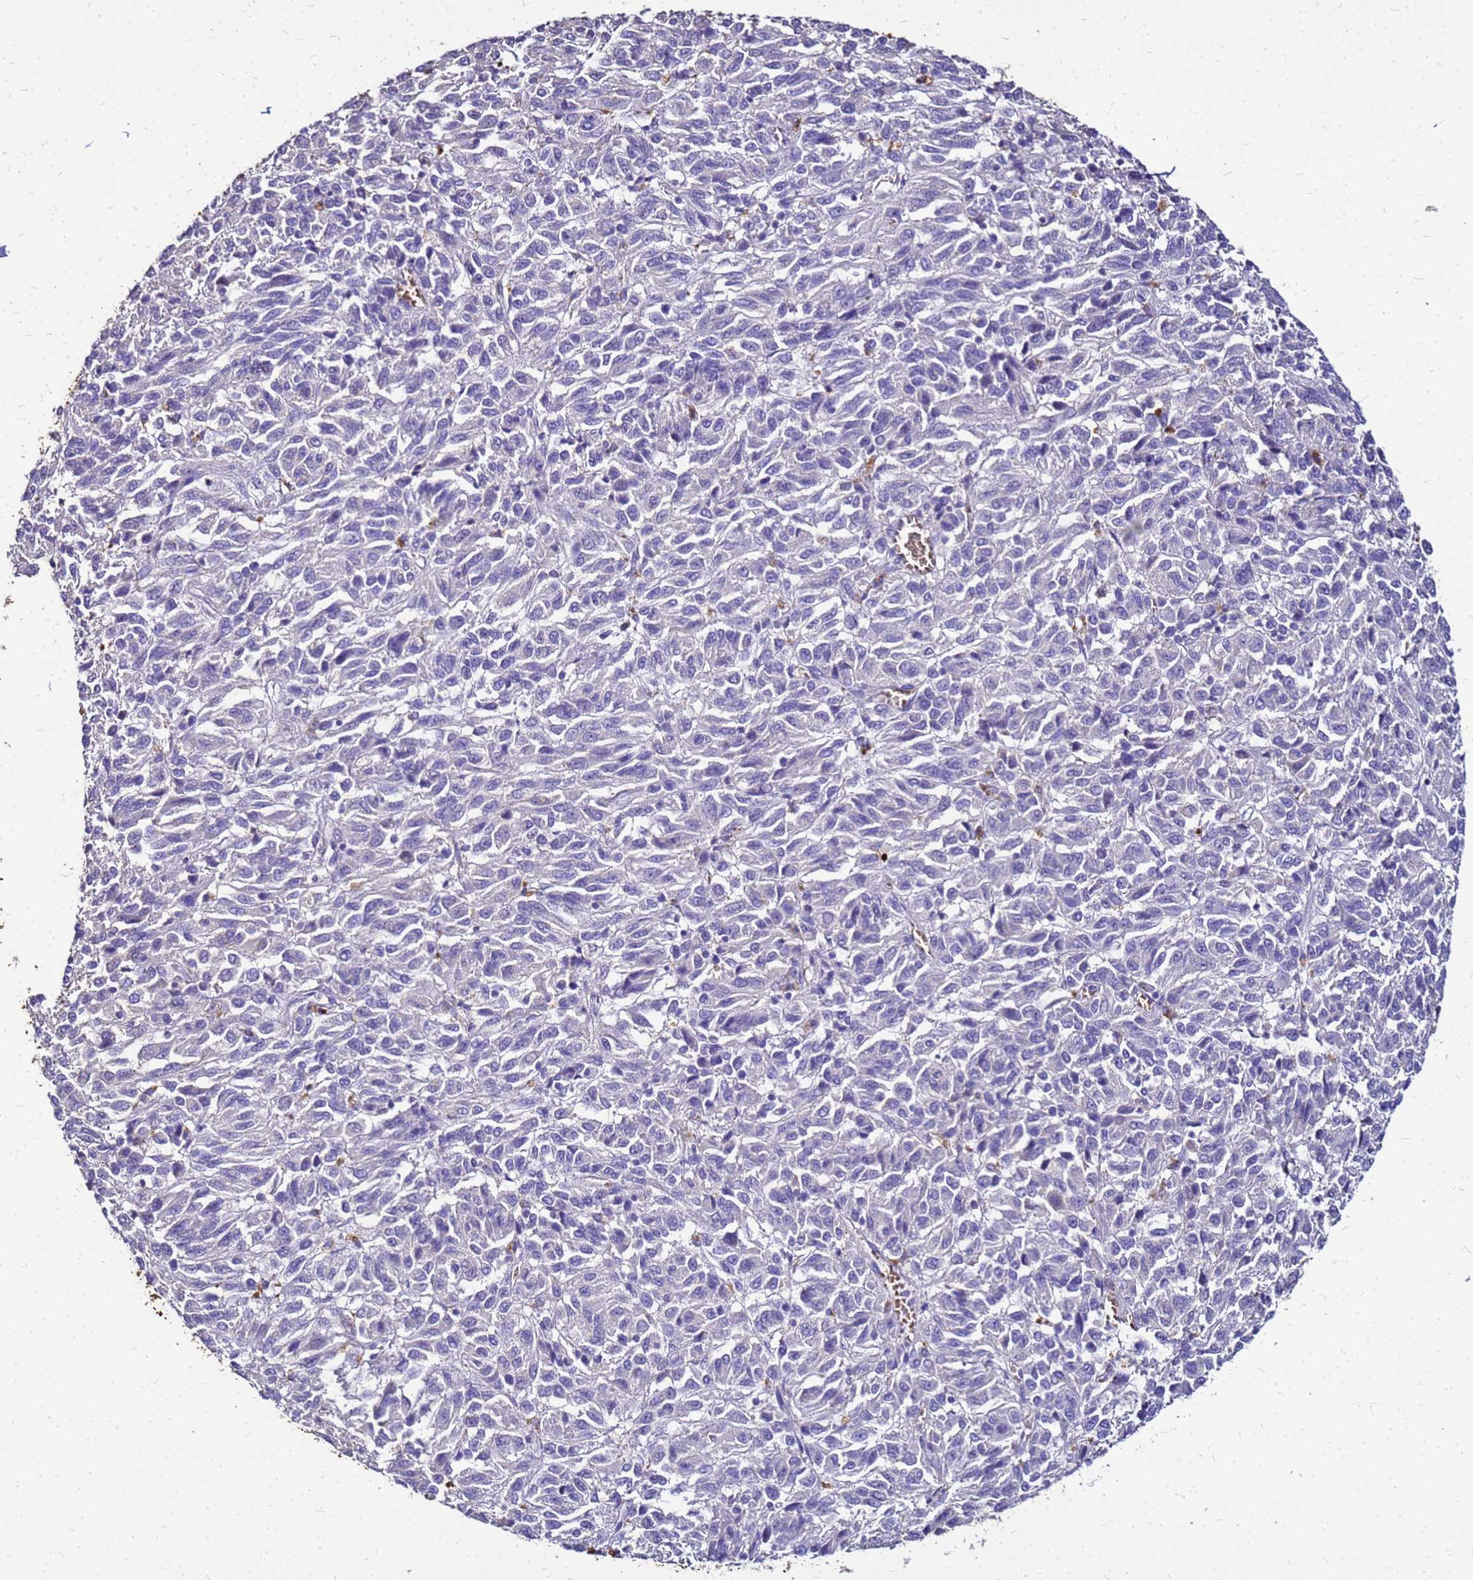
{"staining": {"intensity": "negative", "quantity": "none", "location": "none"}, "tissue": "melanoma", "cell_type": "Tumor cells", "image_type": "cancer", "snomed": [{"axis": "morphology", "description": "Malignant melanoma, Metastatic site"}, {"axis": "topography", "description": "Lung"}], "caption": "IHC photomicrograph of malignant melanoma (metastatic site) stained for a protein (brown), which displays no expression in tumor cells.", "gene": "S100A2", "patient": {"sex": "male", "age": 64}}